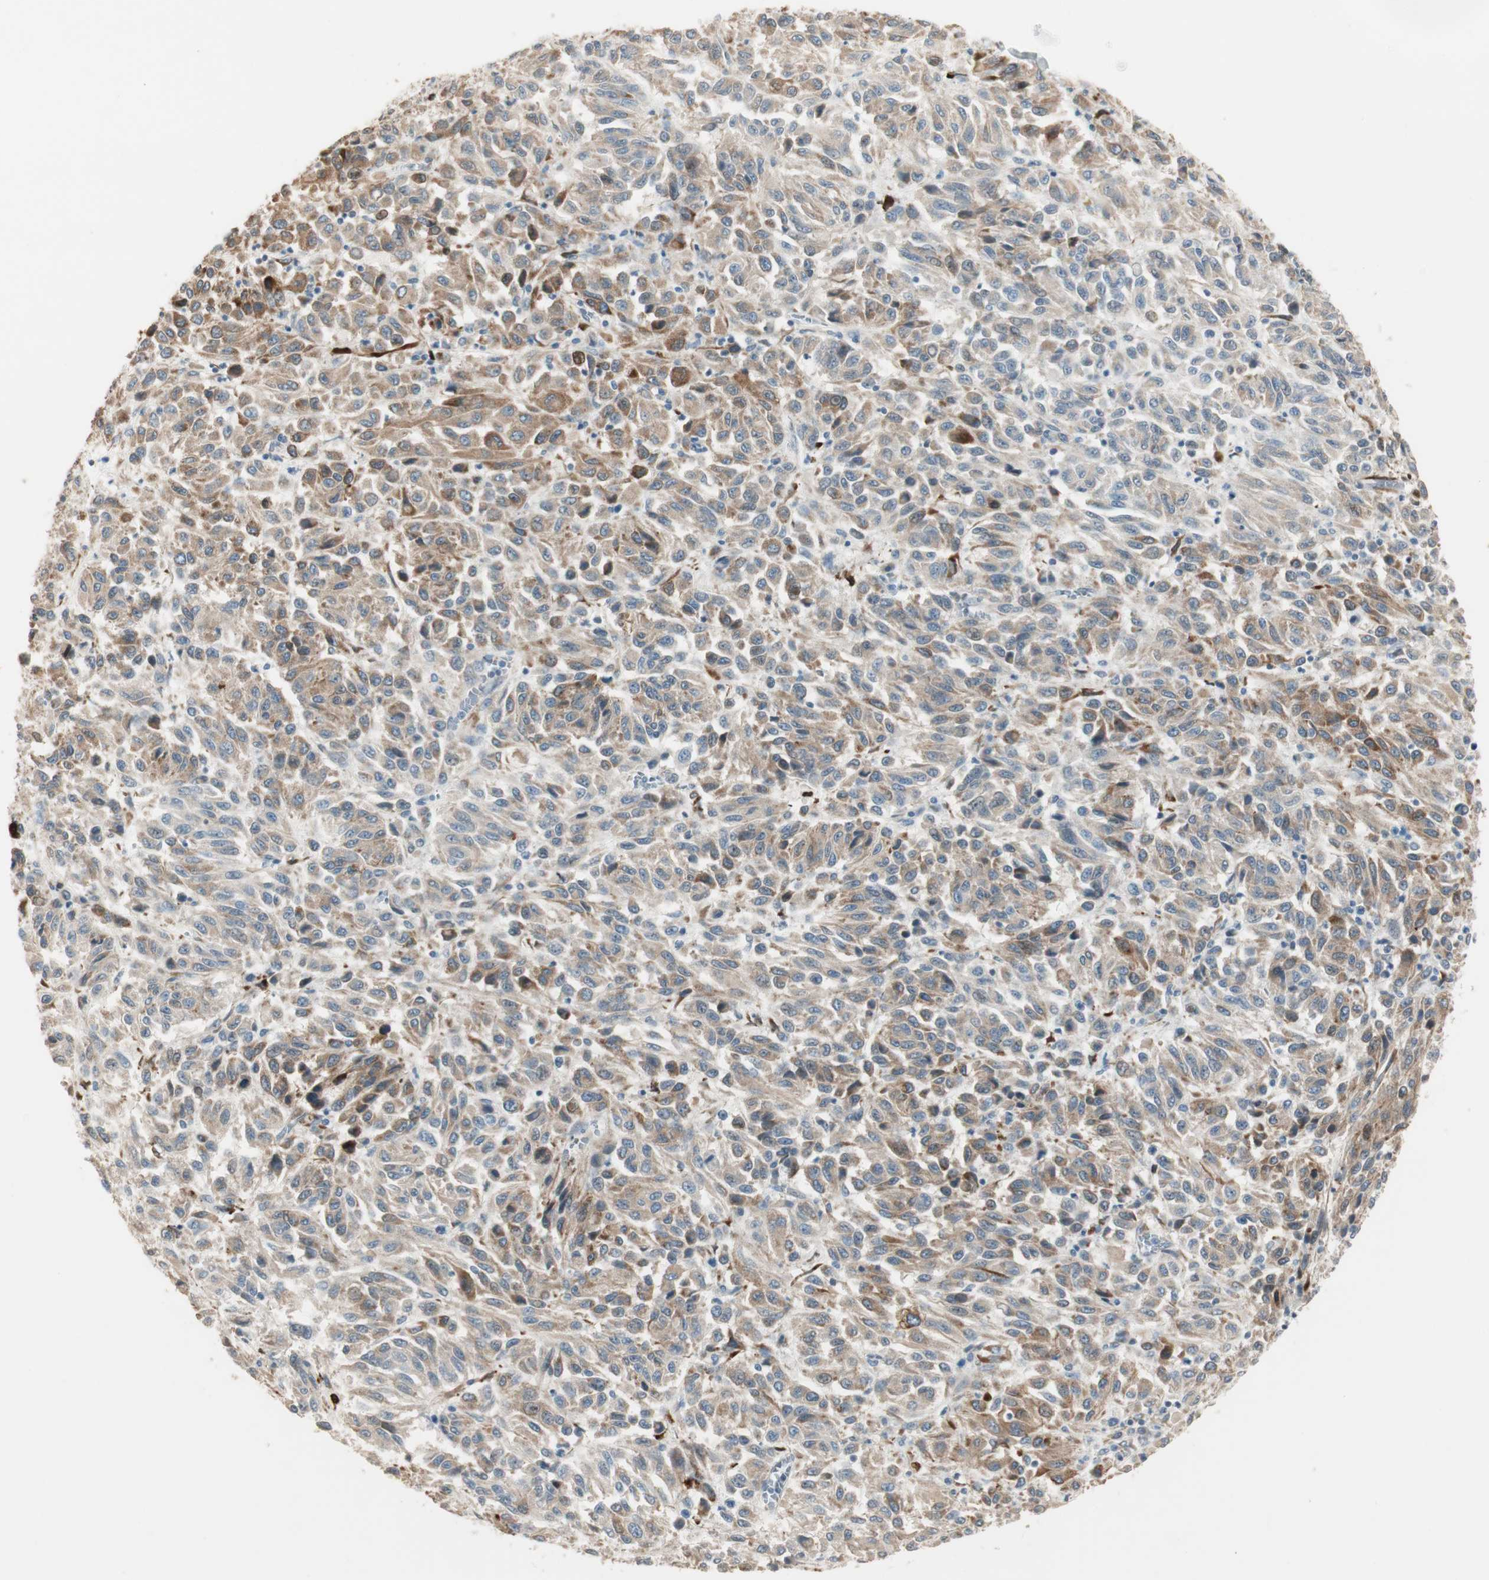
{"staining": {"intensity": "moderate", "quantity": ">75%", "location": "cytoplasmic/membranous"}, "tissue": "melanoma", "cell_type": "Tumor cells", "image_type": "cancer", "snomed": [{"axis": "morphology", "description": "Malignant melanoma, Metastatic site"}, {"axis": "topography", "description": "Lung"}], "caption": "The image displays a brown stain indicating the presence of a protein in the cytoplasmic/membranous of tumor cells in malignant melanoma (metastatic site). The protein of interest is stained brown, and the nuclei are stained in blue (DAB IHC with brightfield microscopy, high magnification).", "gene": "TASOR", "patient": {"sex": "male", "age": 64}}